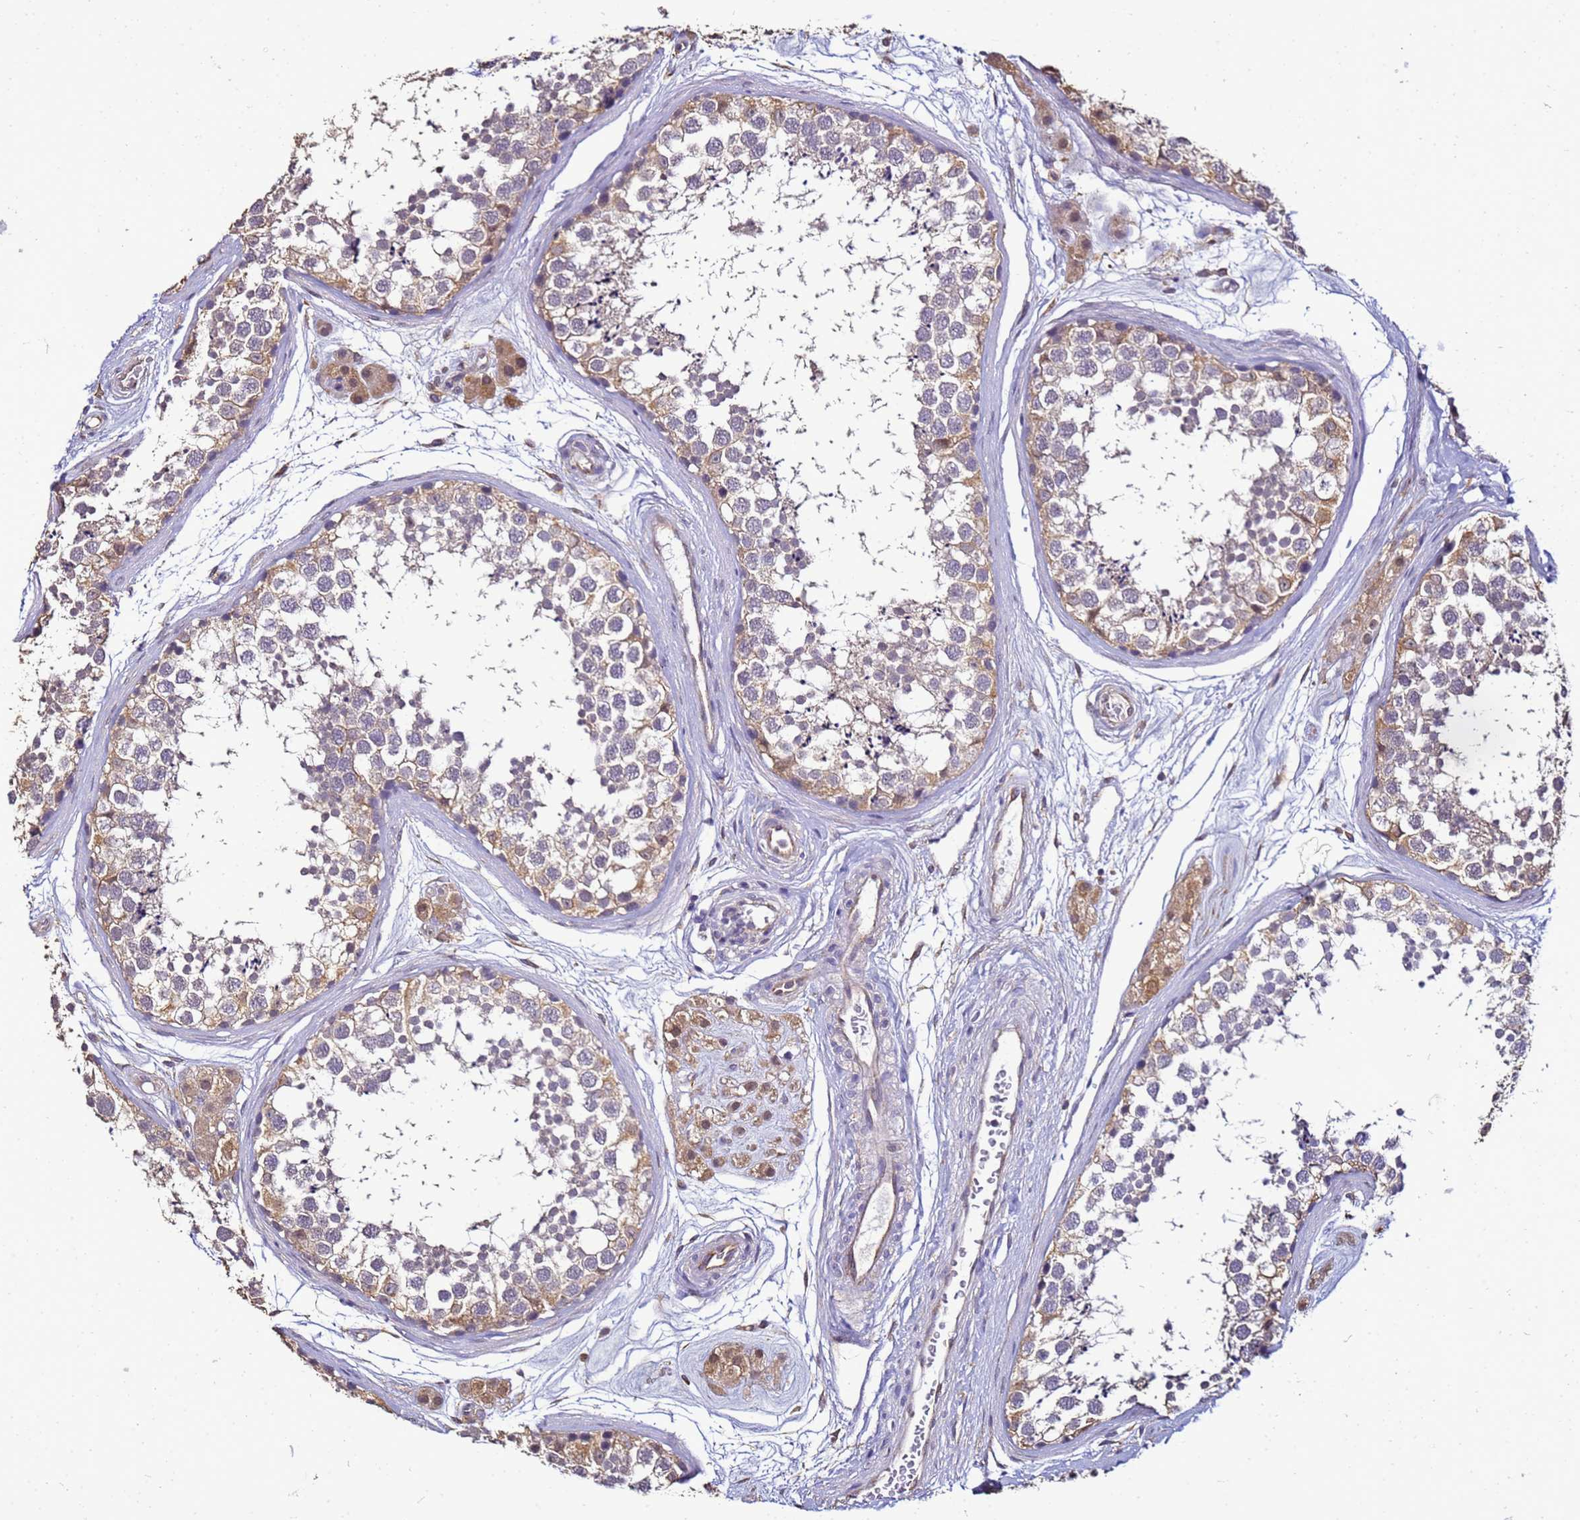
{"staining": {"intensity": "weak", "quantity": ">75%", "location": "cytoplasmic/membranous"}, "tissue": "testis", "cell_type": "Cells in seminiferous ducts", "image_type": "normal", "snomed": [{"axis": "morphology", "description": "Normal tissue, NOS"}, {"axis": "topography", "description": "Testis"}], "caption": "Immunohistochemical staining of normal human testis displays weak cytoplasmic/membranous protein positivity in about >75% of cells in seminiferous ducts.", "gene": "ENOPH1", "patient": {"sex": "male", "age": 56}}